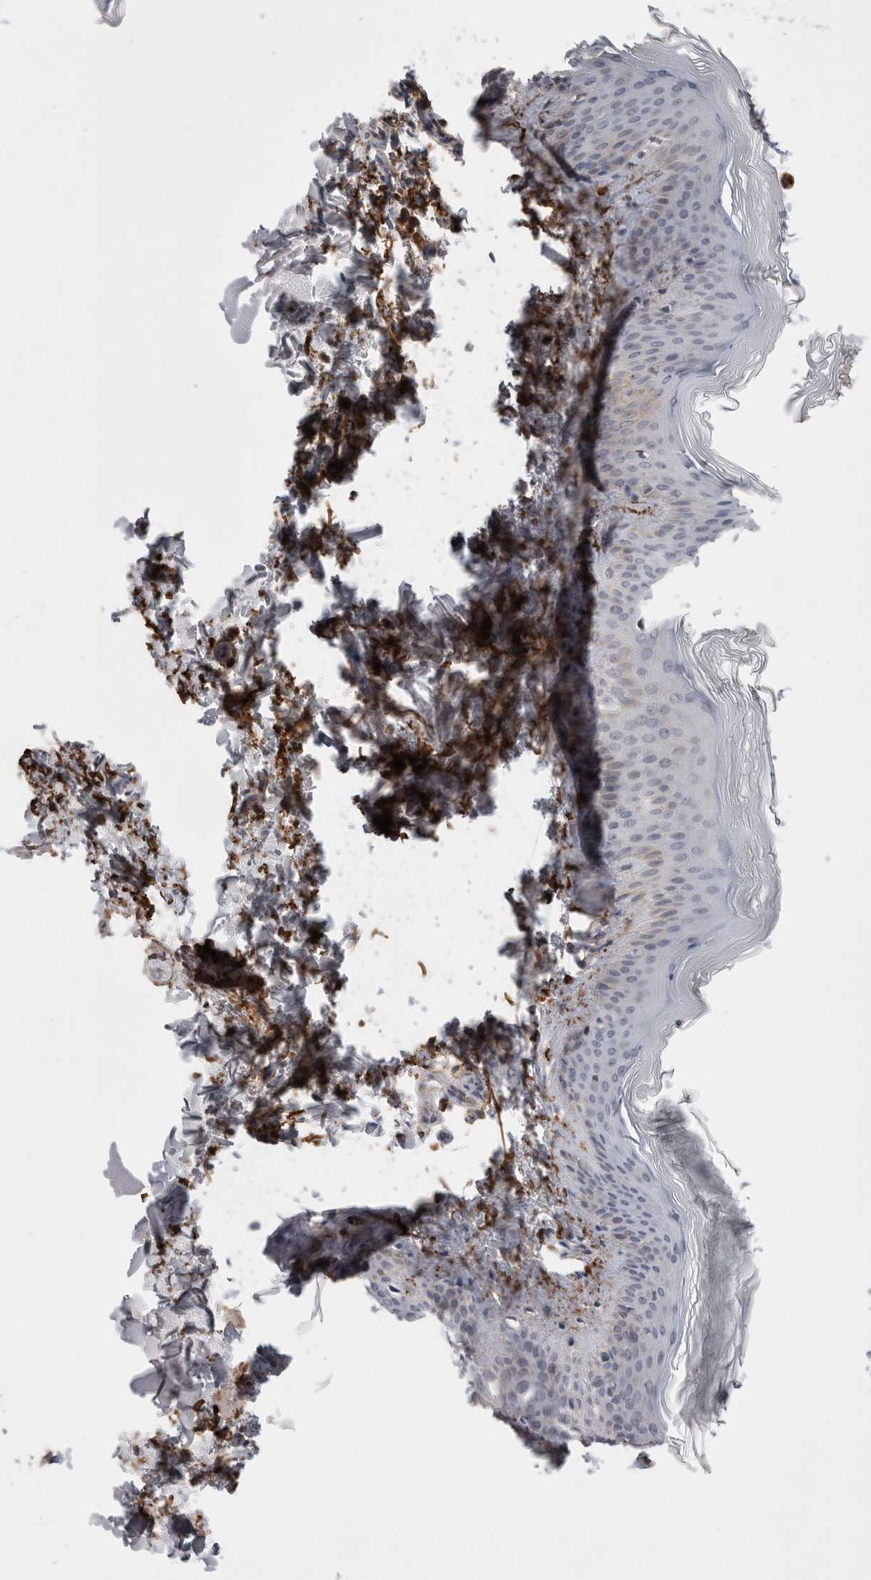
{"staining": {"intensity": "negative", "quantity": "none", "location": "none"}, "tissue": "skin", "cell_type": "Fibroblasts", "image_type": "normal", "snomed": [{"axis": "morphology", "description": "Normal tissue, NOS"}, {"axis": "topography", "description": "Skin"}], "caption": "This histopathology image is of unremarkable skin stained with immunohistochemistry (IHC) to label a protein in brown with the nuclei are counter-stained blue. There is no positivity in fibroblasts.", "gene": "DARS2", "patient": {"sex": "female", "age": 27}}